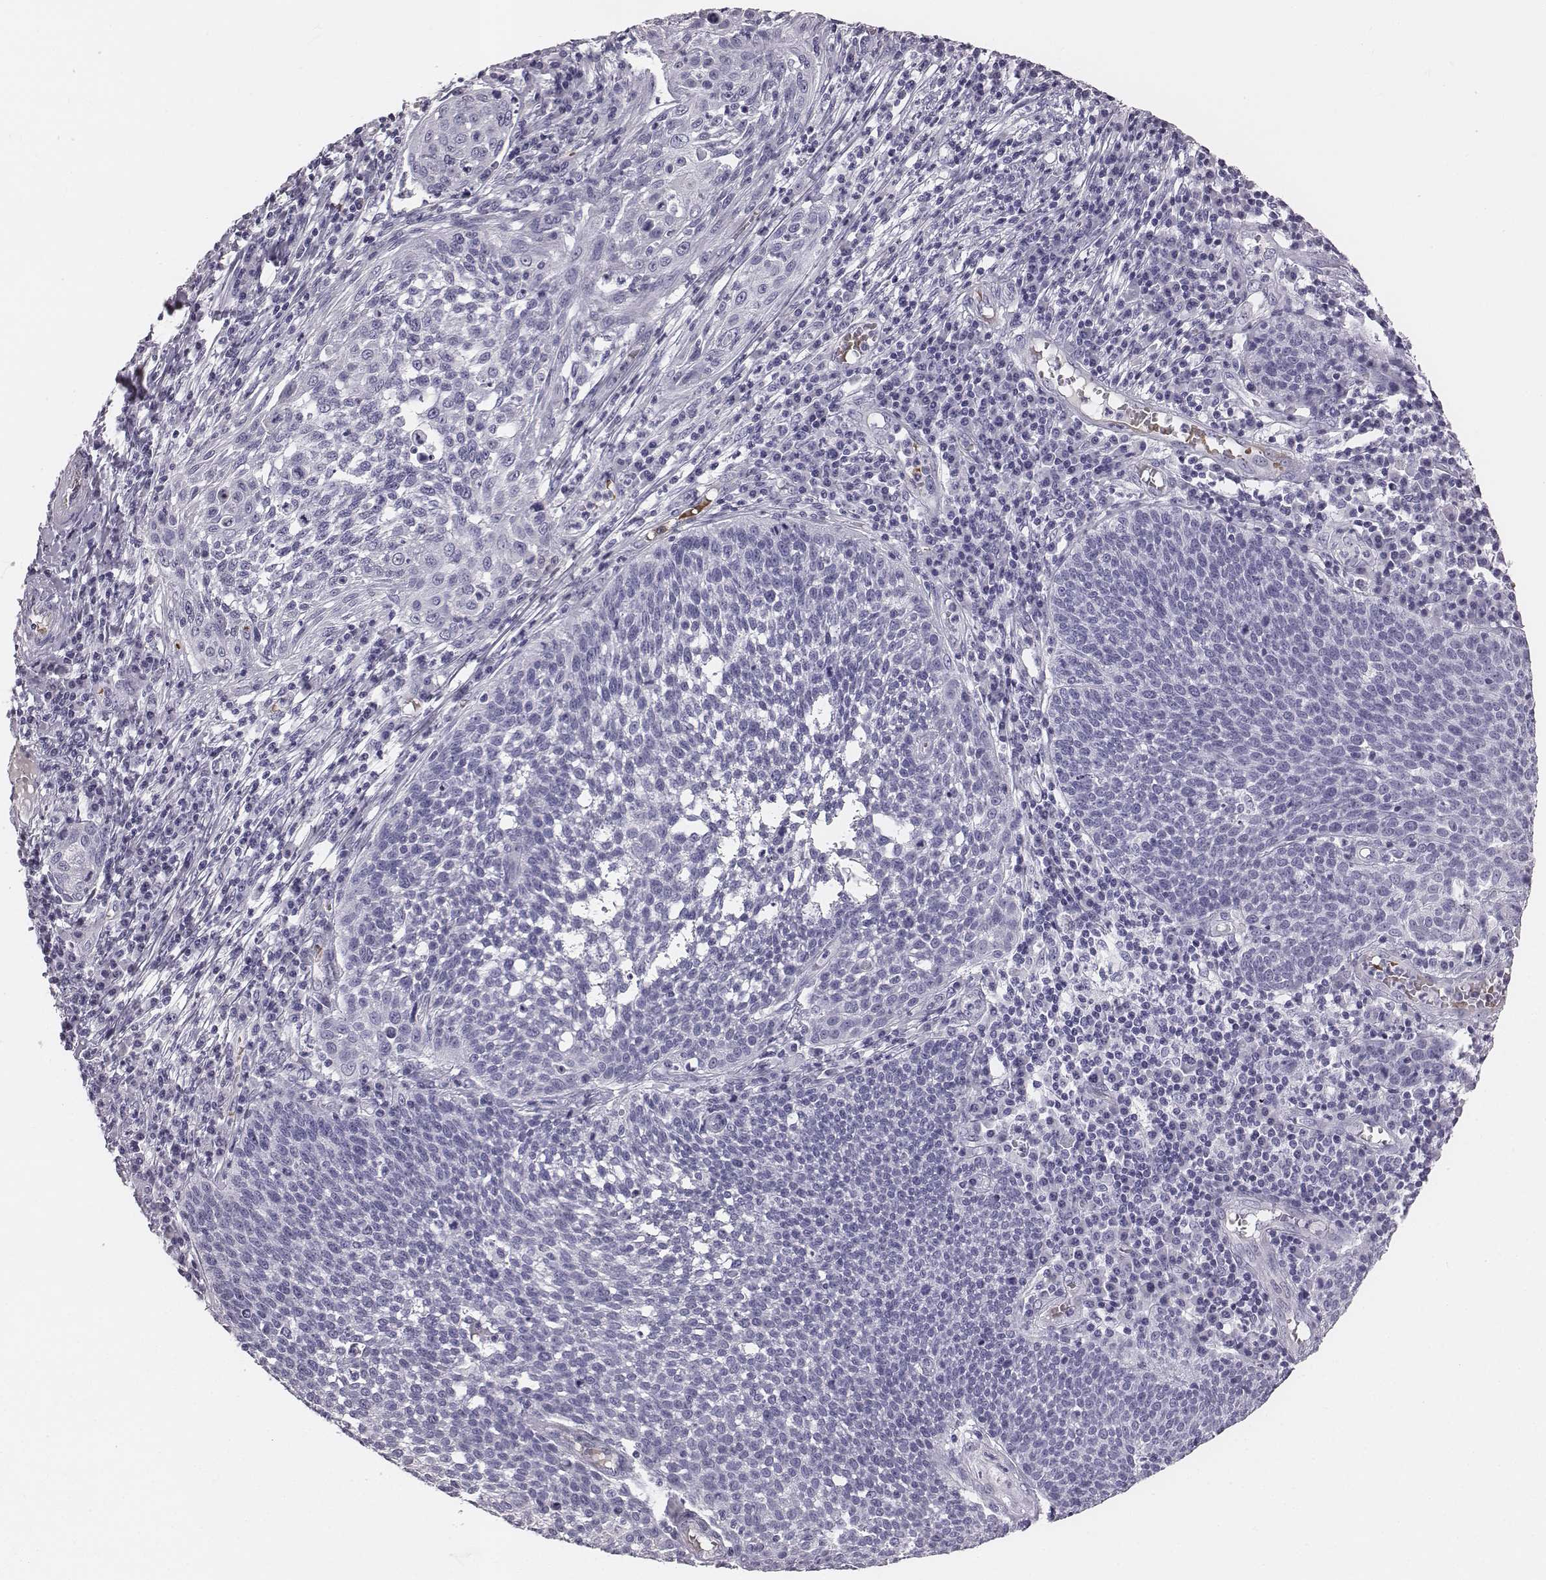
{"staining": {"intensity": "negative", "quantity": "none", "location": "none"}, "tissue": "cervical cancer", "cell_type": "Tumor cells", "image_type": "cancer", "snomed": [{"axis": "morphology", "description": "Squamous cell carcinoma, NOS"}, {"axis": "topography", "description": "Cervix"}], "caption": "Cervical squamous cell carcinoma was stained to show a protein in brown. There is no significant positivity in tumor cells. (DAB immunohistochemistry (IHC) with hematoxylin counter stain).", "gene": "HBZ", "patient": {"sex": "female", "age": 34}}